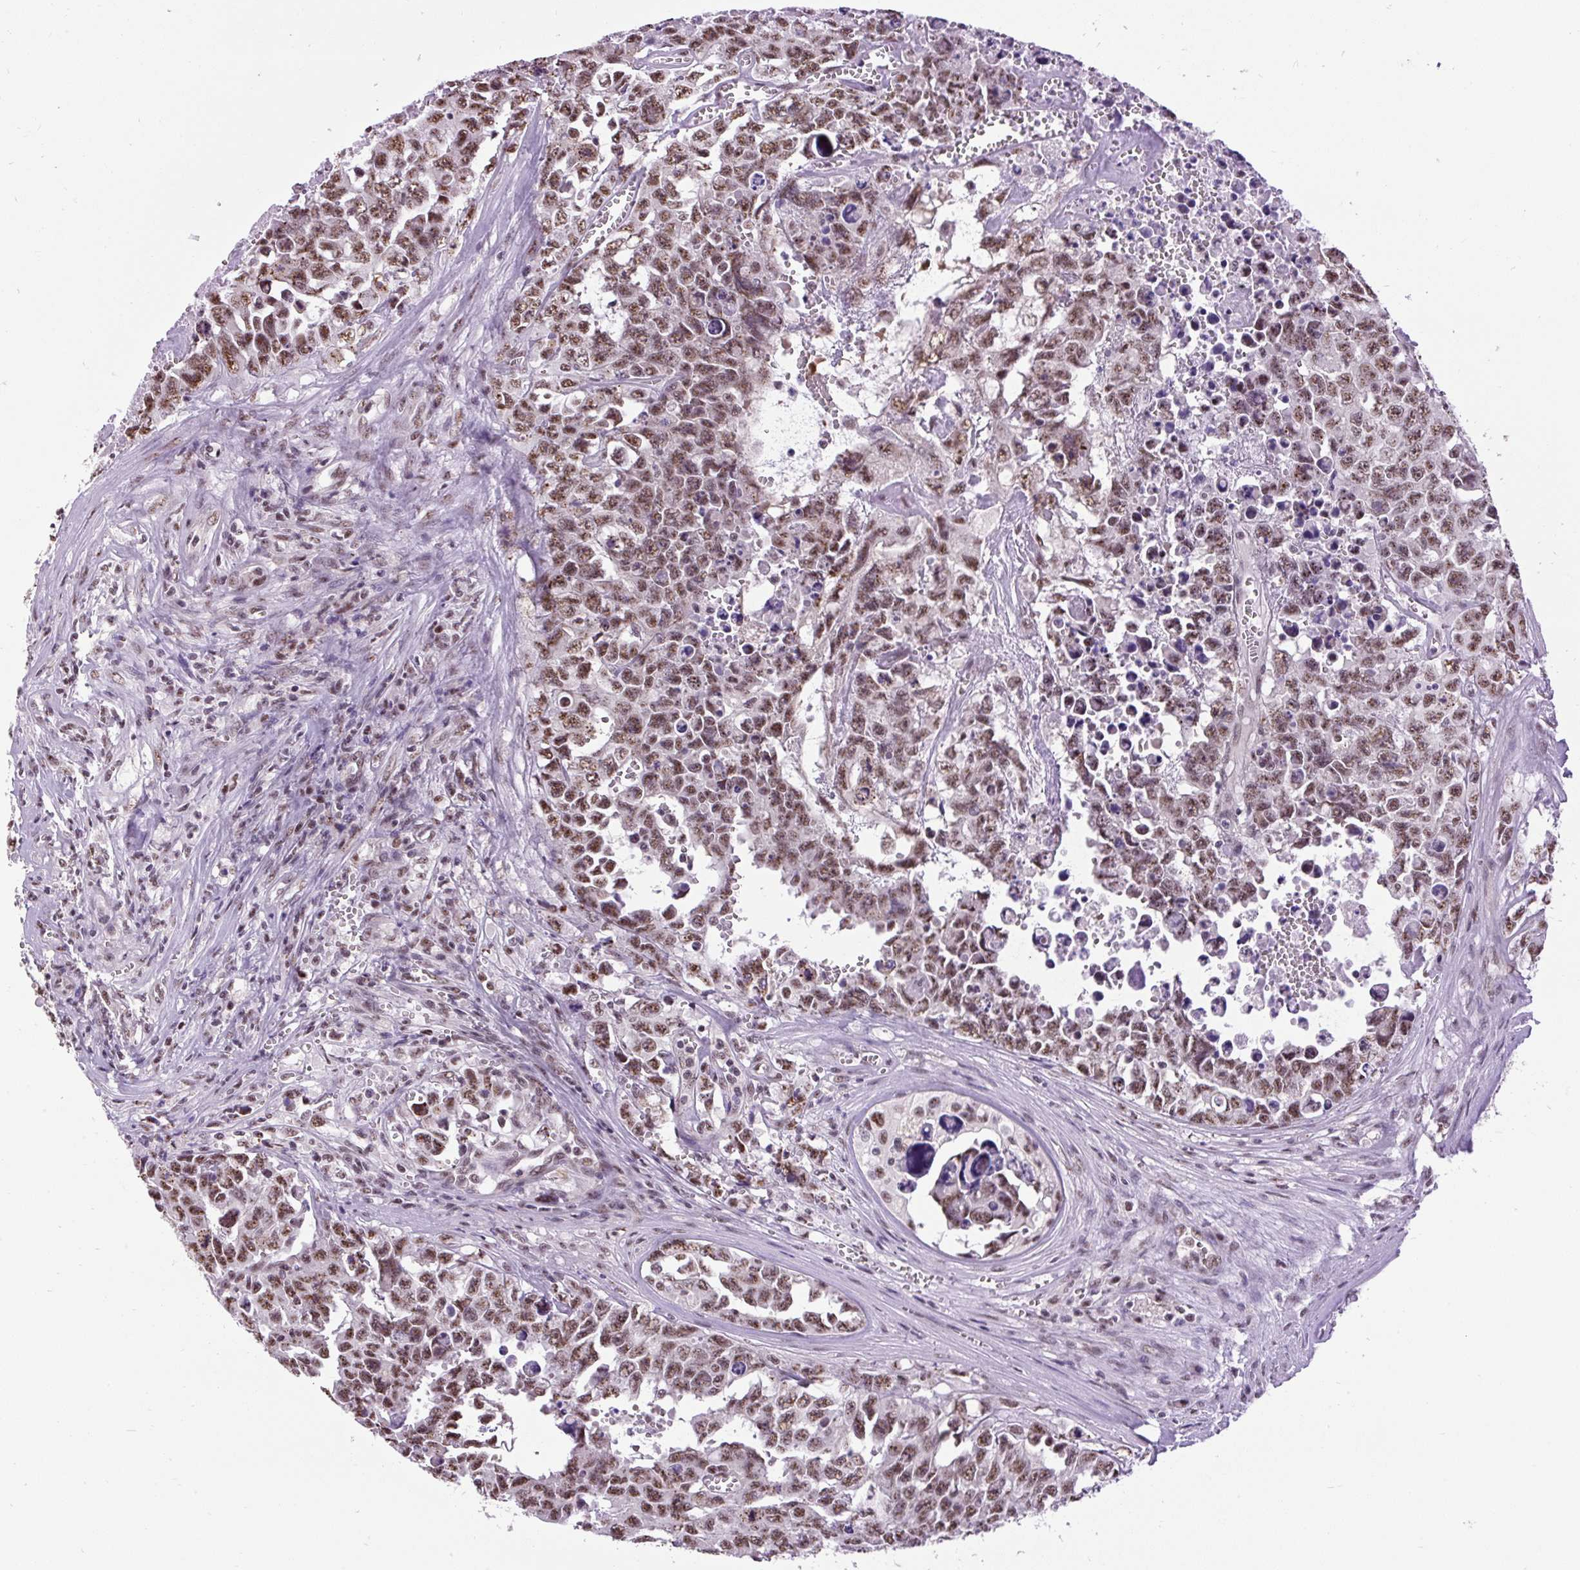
{"staining": {"intensity": "moderate", "quantity": ">75%", "location": "nuclear"}, "tissue": "testis cancer", "cell_type": "Tumor cells", "image_type": "cancer", "snomed": [{"axis": "morphology", "description": "Carcinoma, Embryonal, NOS"}, {"axis": "topography", "description": "Testis"}], "caption": "Testis embryonal carcinoma was stained to show a protein in brown. There is medium levels of moderate nuclear positivity in about >75% of tumor cells. Ihc stains the protein in brown and the nuclei are stained blue.", "gene": "SMC5", "patient": {"sex": "male", "age": 24}}